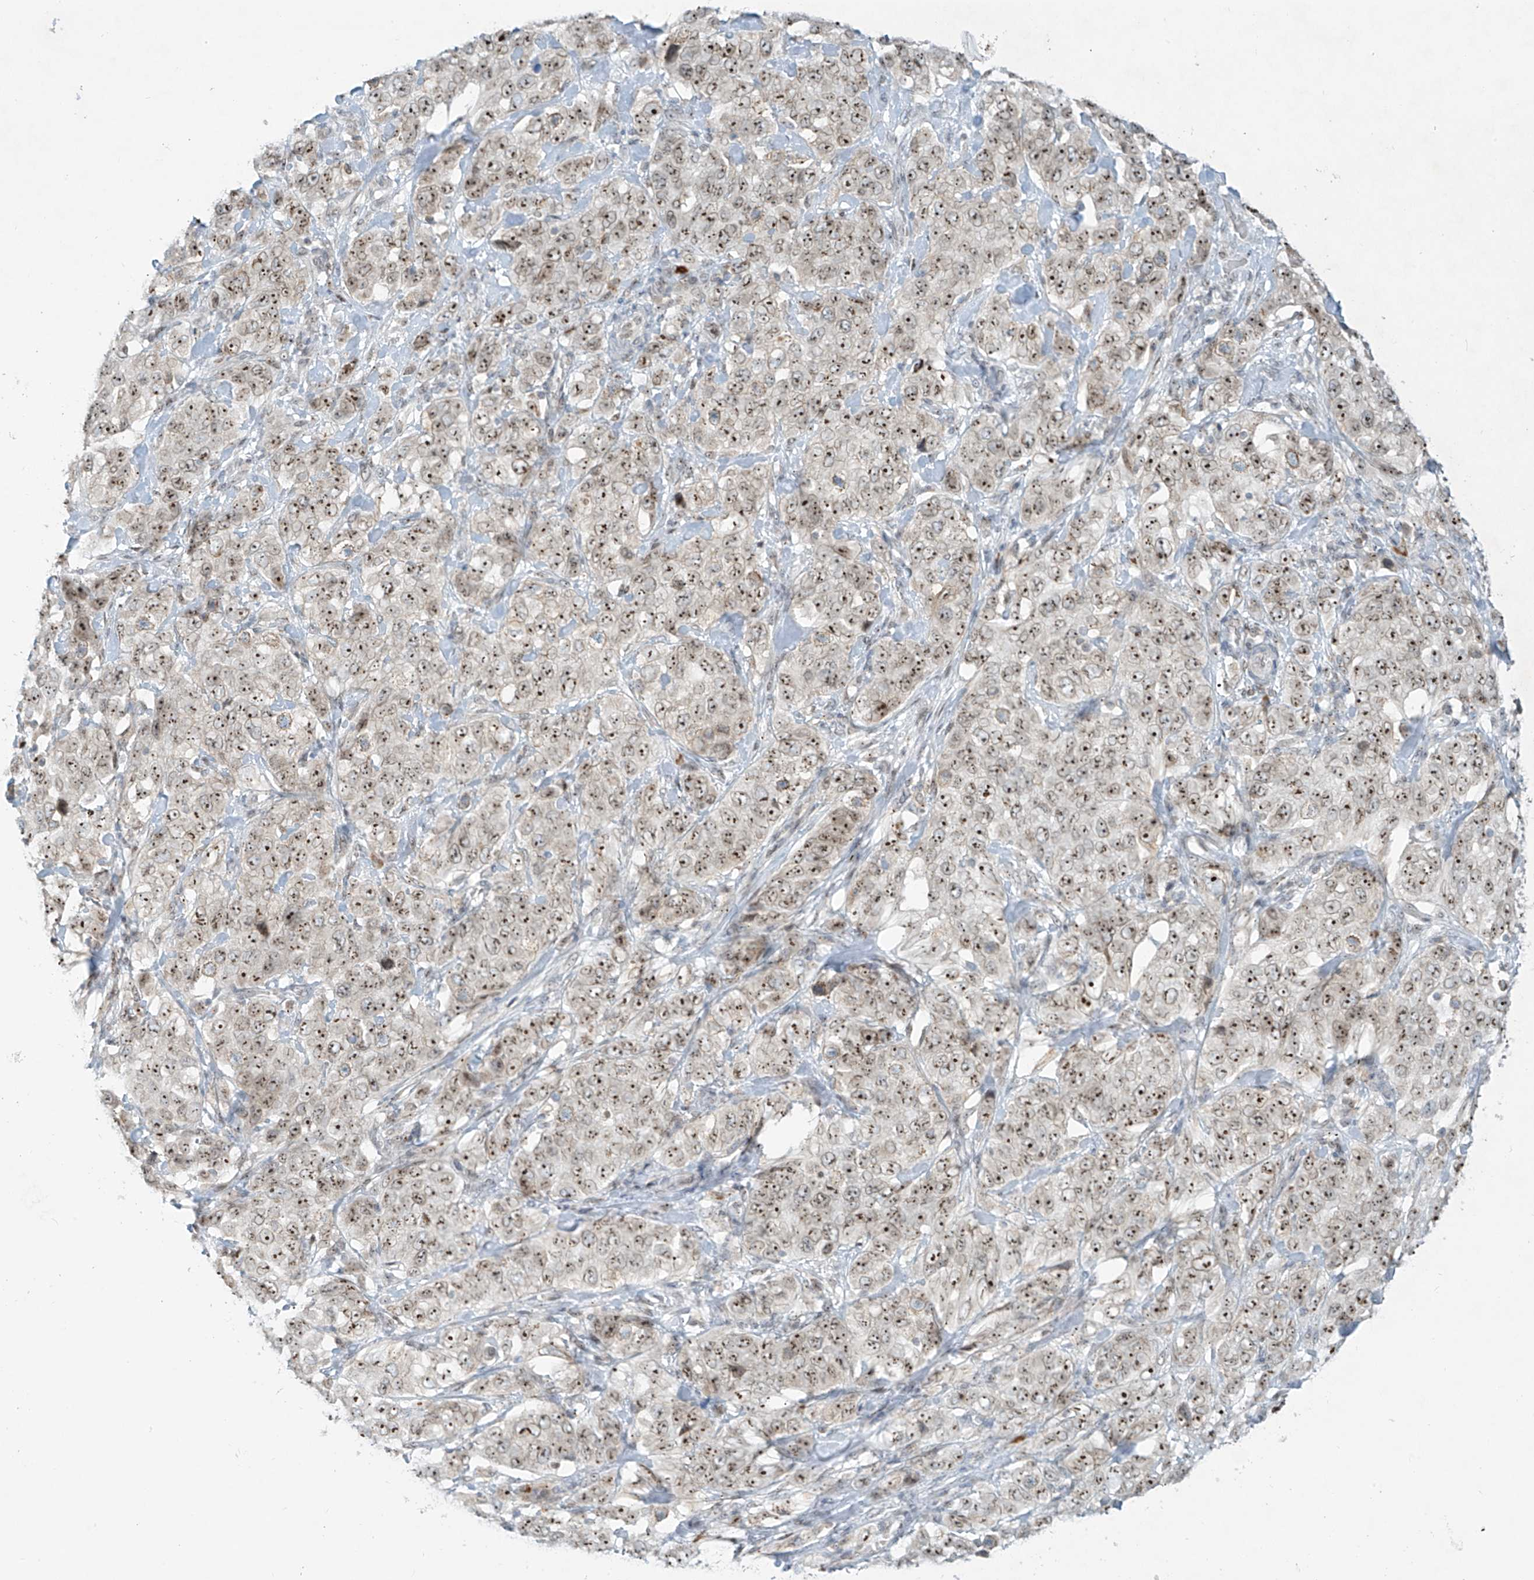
{"staining": {"intensity": "moderate", "quantity": ">75%", "location": "nuclear"}, "tissue": "stomach cancer", "cell_type": "Tumor cells", "image_type": "cancer", "snomed": [{"axis": "morphology", "description": "Adenocarcinoma, NOS"}, {"axis": "topography", "description": "Stomach"}], "caption": "A high-resolution histopathology image shows IHC staining of stomach cancer, which shows moderate nuclear staining in about >75% of tumor cells.", "gene": "SAMD15", "patient": {"sex": "male", "age": 48}}